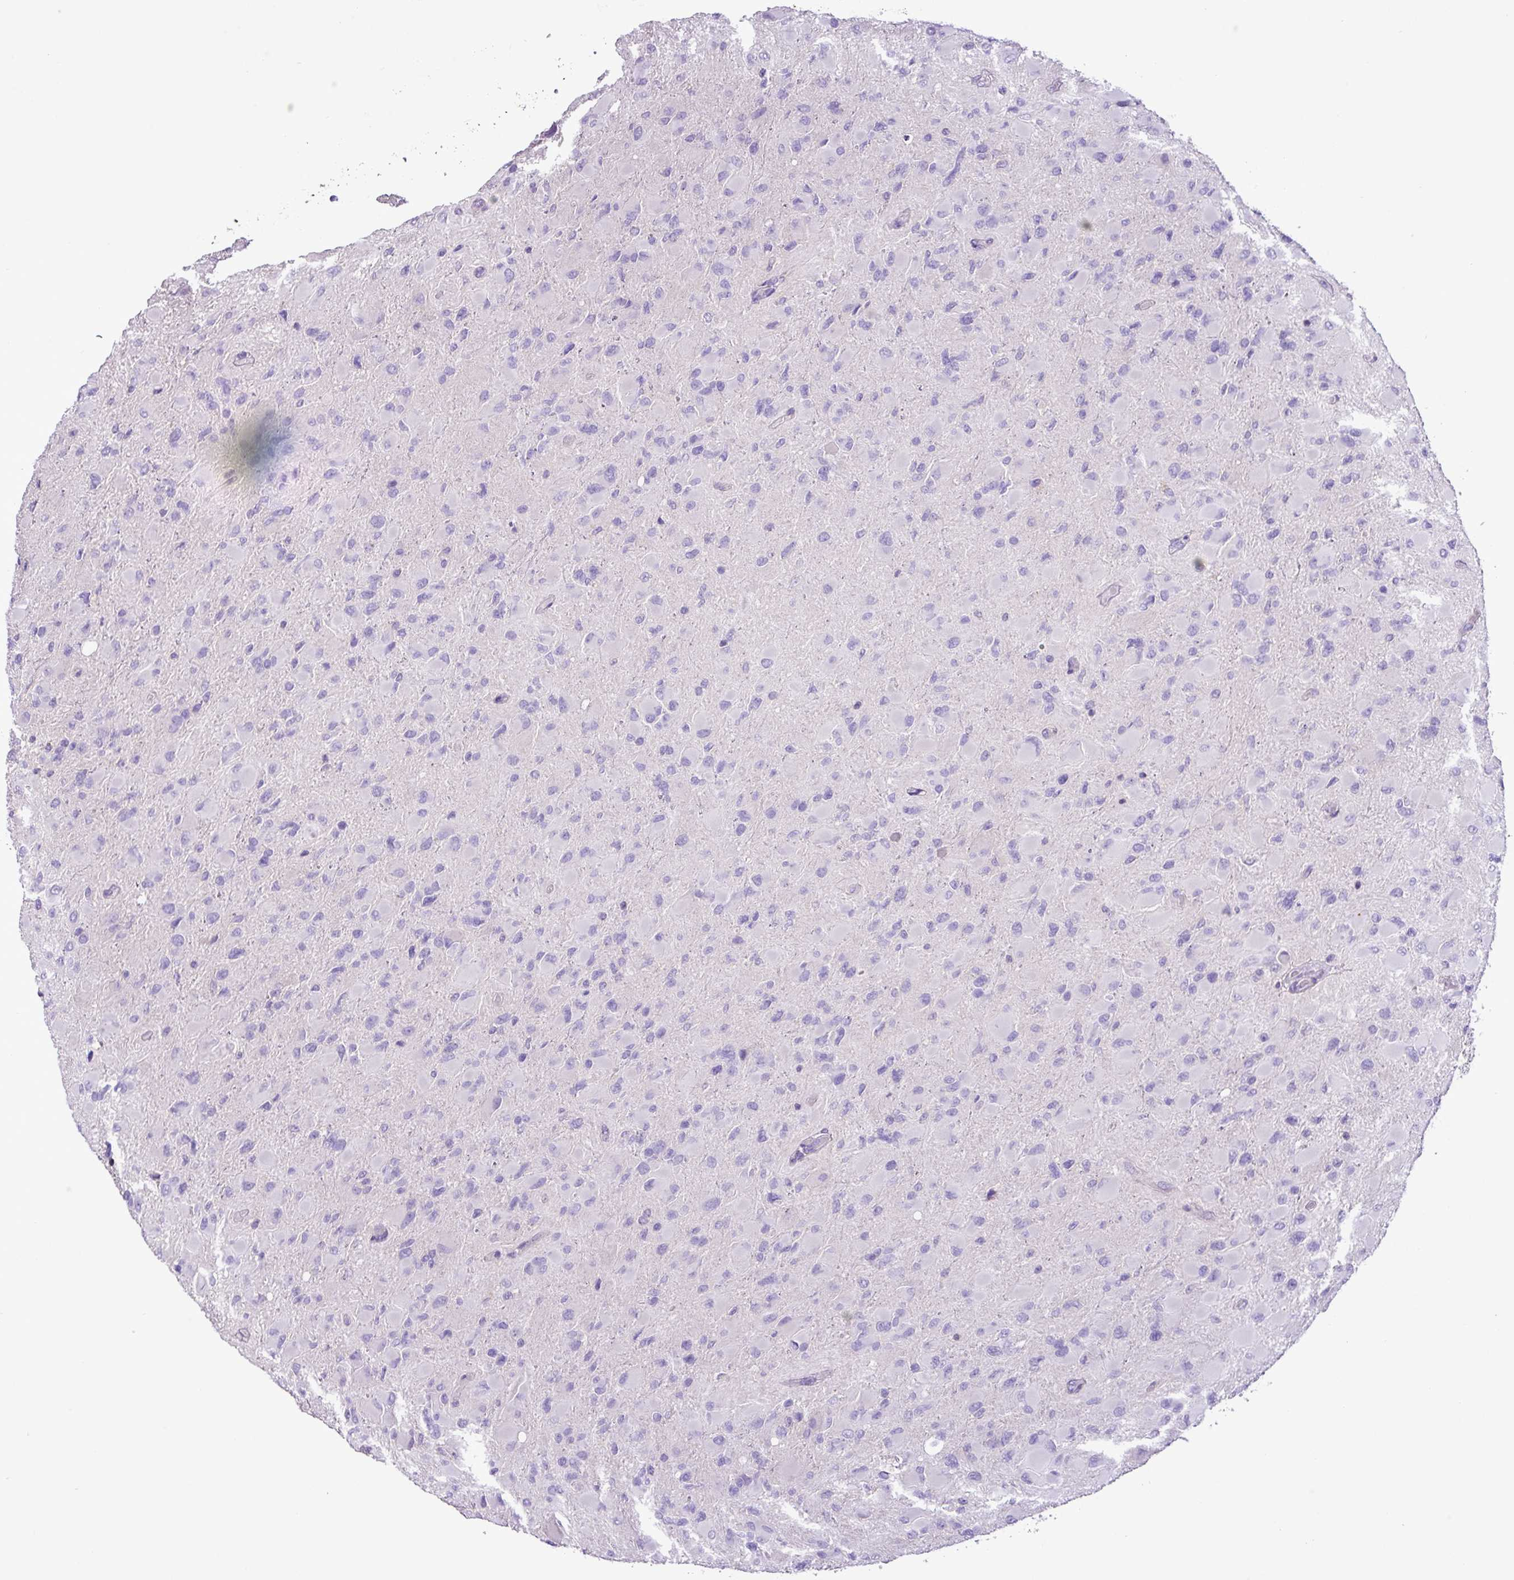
{"staining": {"intensity": "negative", "quantity": "none", "location": "none"}, "tissue": "glioma", "cell_type": "Tumor cells", "image_type": "cancer", "snomed": [{"axis": "morphology", "description": "Glioma, malignant, High grade"}, {"axis": "topography", "description": "Cerebral cortex"}], "caption": "Human malignant glioma (high-grade) stained for a protein using immunohistochemistry (IHC) displays no staining in tumor cells.", "gene": "ZNF334", "patient": {"sex": "female", "age": 36}}